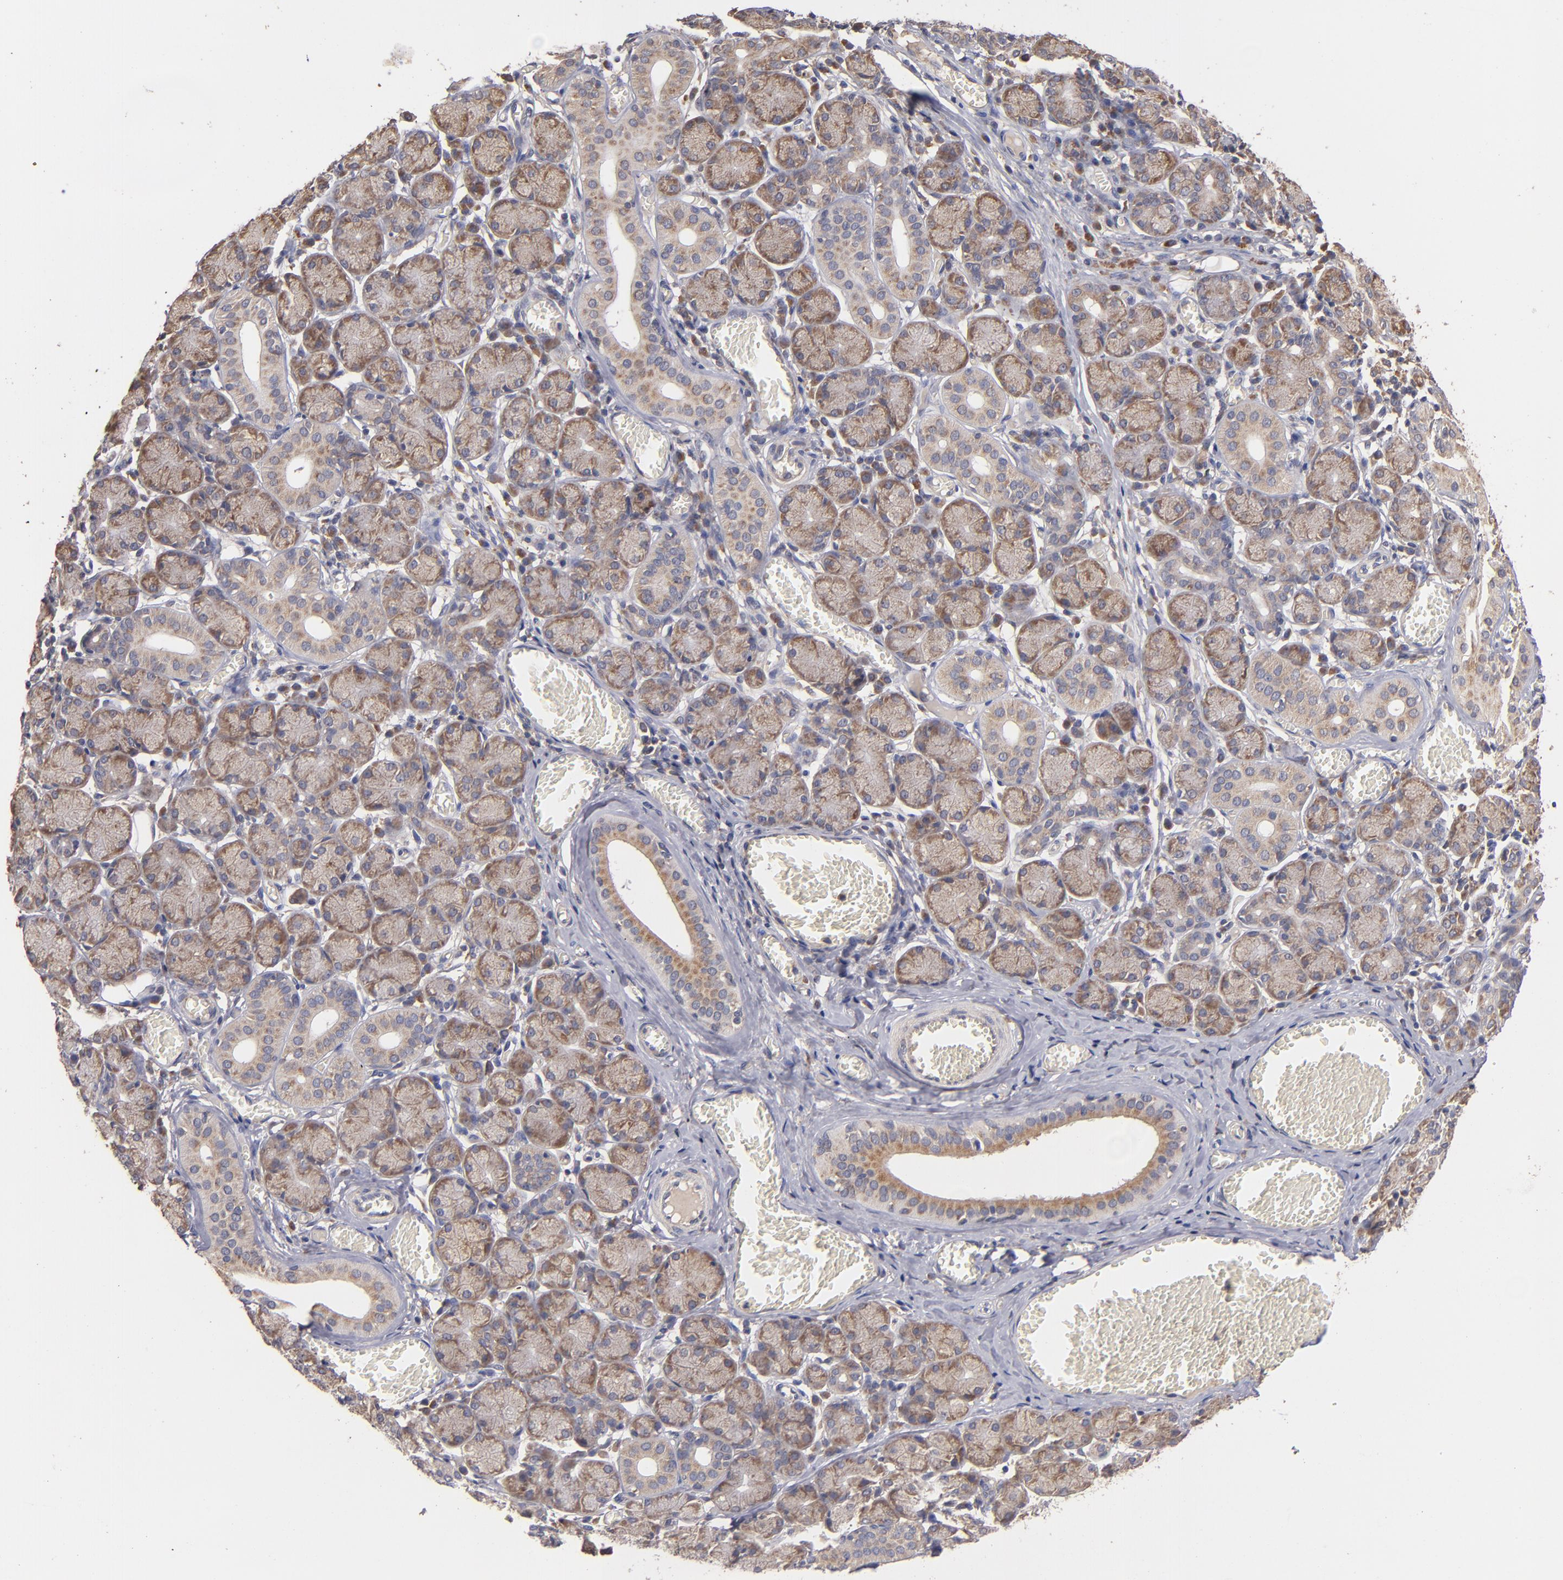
{"staining": {"intensity": "moderate", "quantity": "25%-75%", "location": "cytoplasmic/membranous"}, "tissue": "salivary gland", "cell_type": "Glandular cells", "image_type": "normal", "snomed": [{"axis": "morphology", "description": "Normal tissue, NOS"}, {"axis": "topography", "description": "Salivary gland"}], "caption": "Immunohistochemical staining of benign human salivary gland demonstrates 25%-75% levels of moderate cytoplasmic/membranous protein expression in about 25%-75% of glandular cells.", "gene": "UPF3B", "patient": {"sex": "female", "age": 24}}